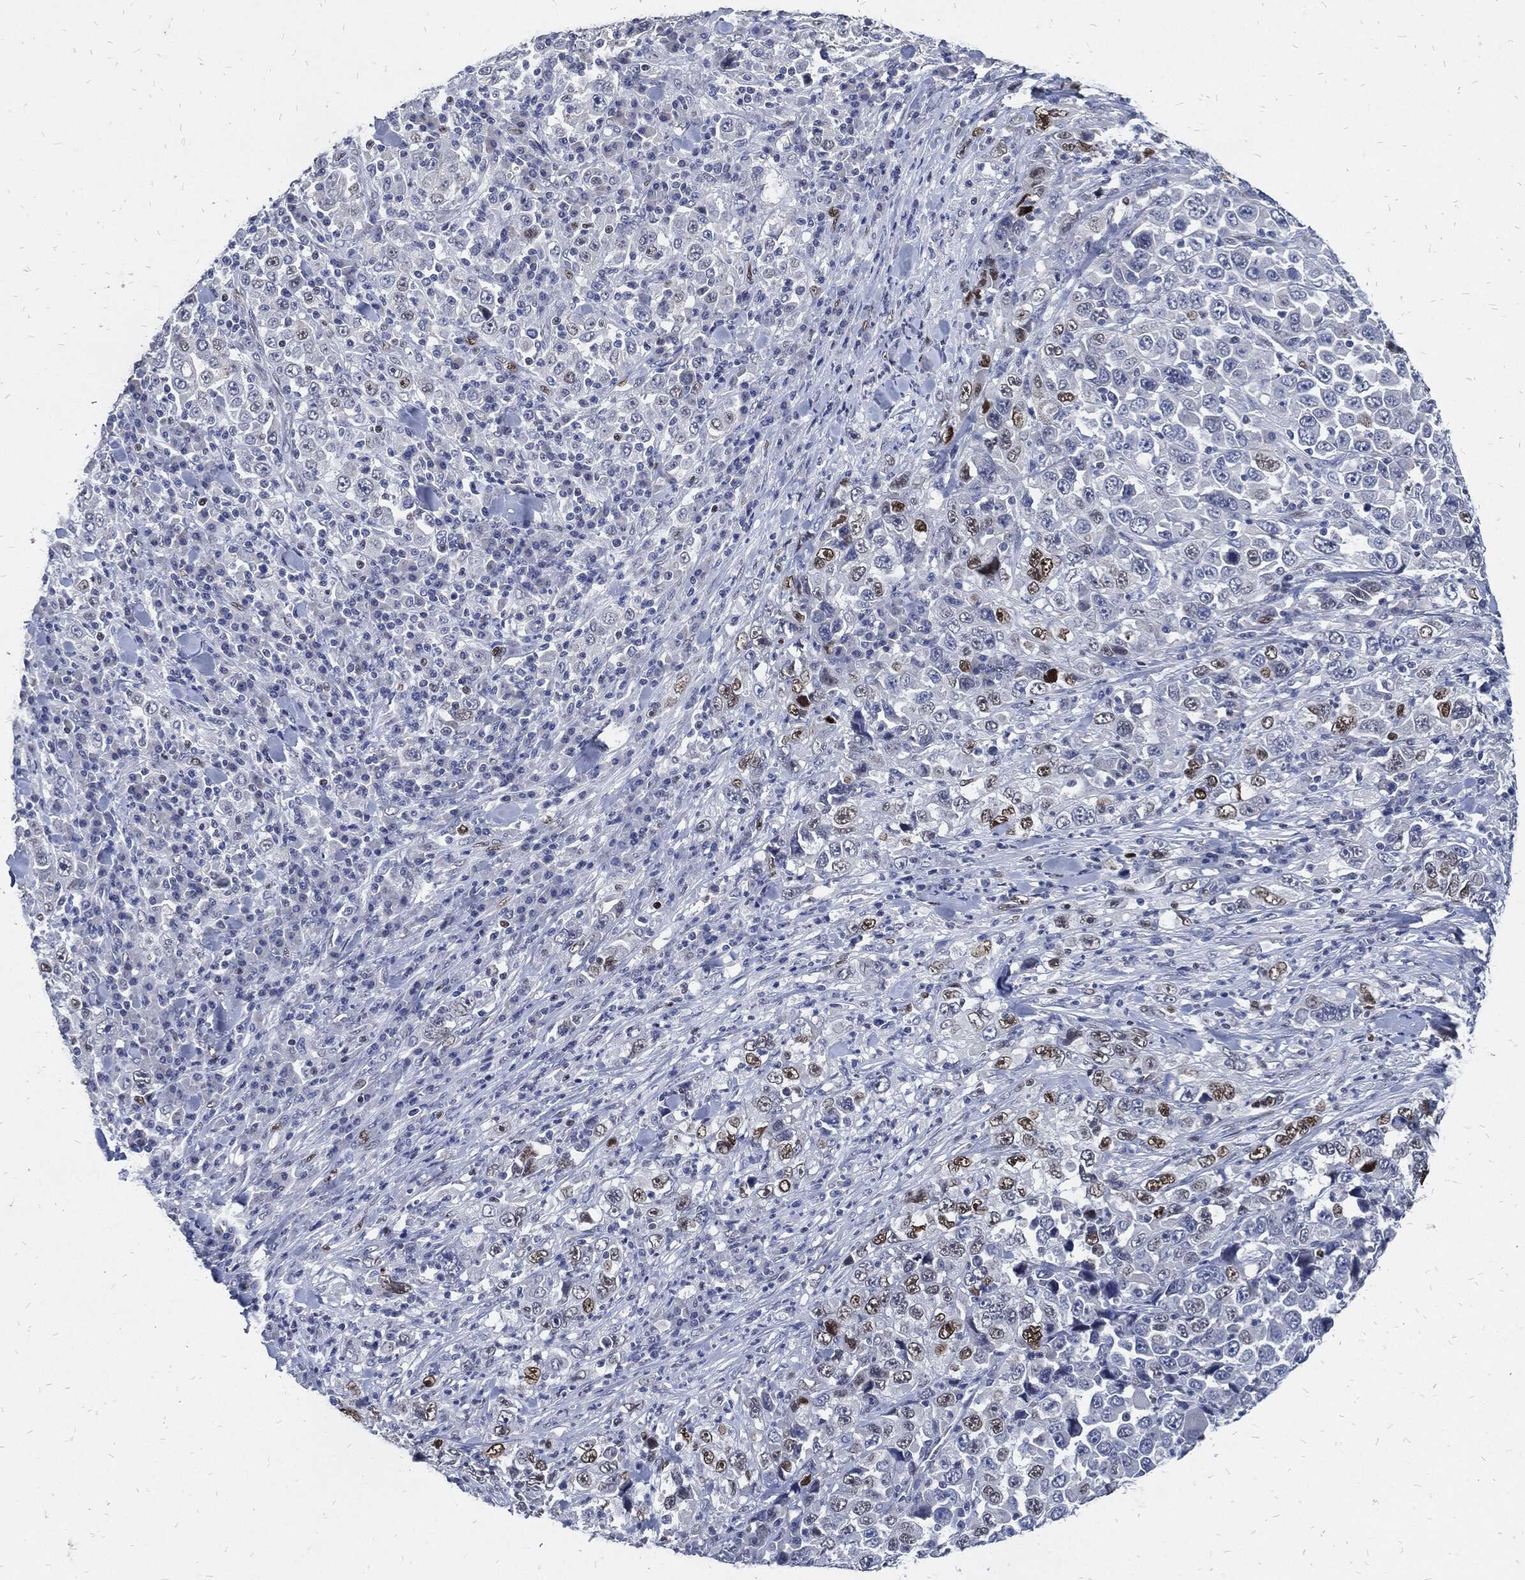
{"staining": {"intensity": "moderate", "quantity": "<25%", "location": "nuclear"}, "tissue": "stomach cancer", "cell_type": "Tumor cells", "image_type": "cancer", "snomed": [{"axis": "morphology", "description": "Normal tissue, NOS"}, {"axis": "morphology", "description": "Adenocarcinoma, NOS"}, {"axis": "topography", "description": "Stomach, upper"}, {"axis": "topography", "description": "Stomach"}], "caption": "Immunohistochemistry (IHC) histopathology image of stomach adenocarcinoma stained for a protein (brown), which demonstrates low levels of moderate nuclear expression in about <25% of tumor cells.", "gene": "JUN", "patient": {"sex": "male", "age": 59}}